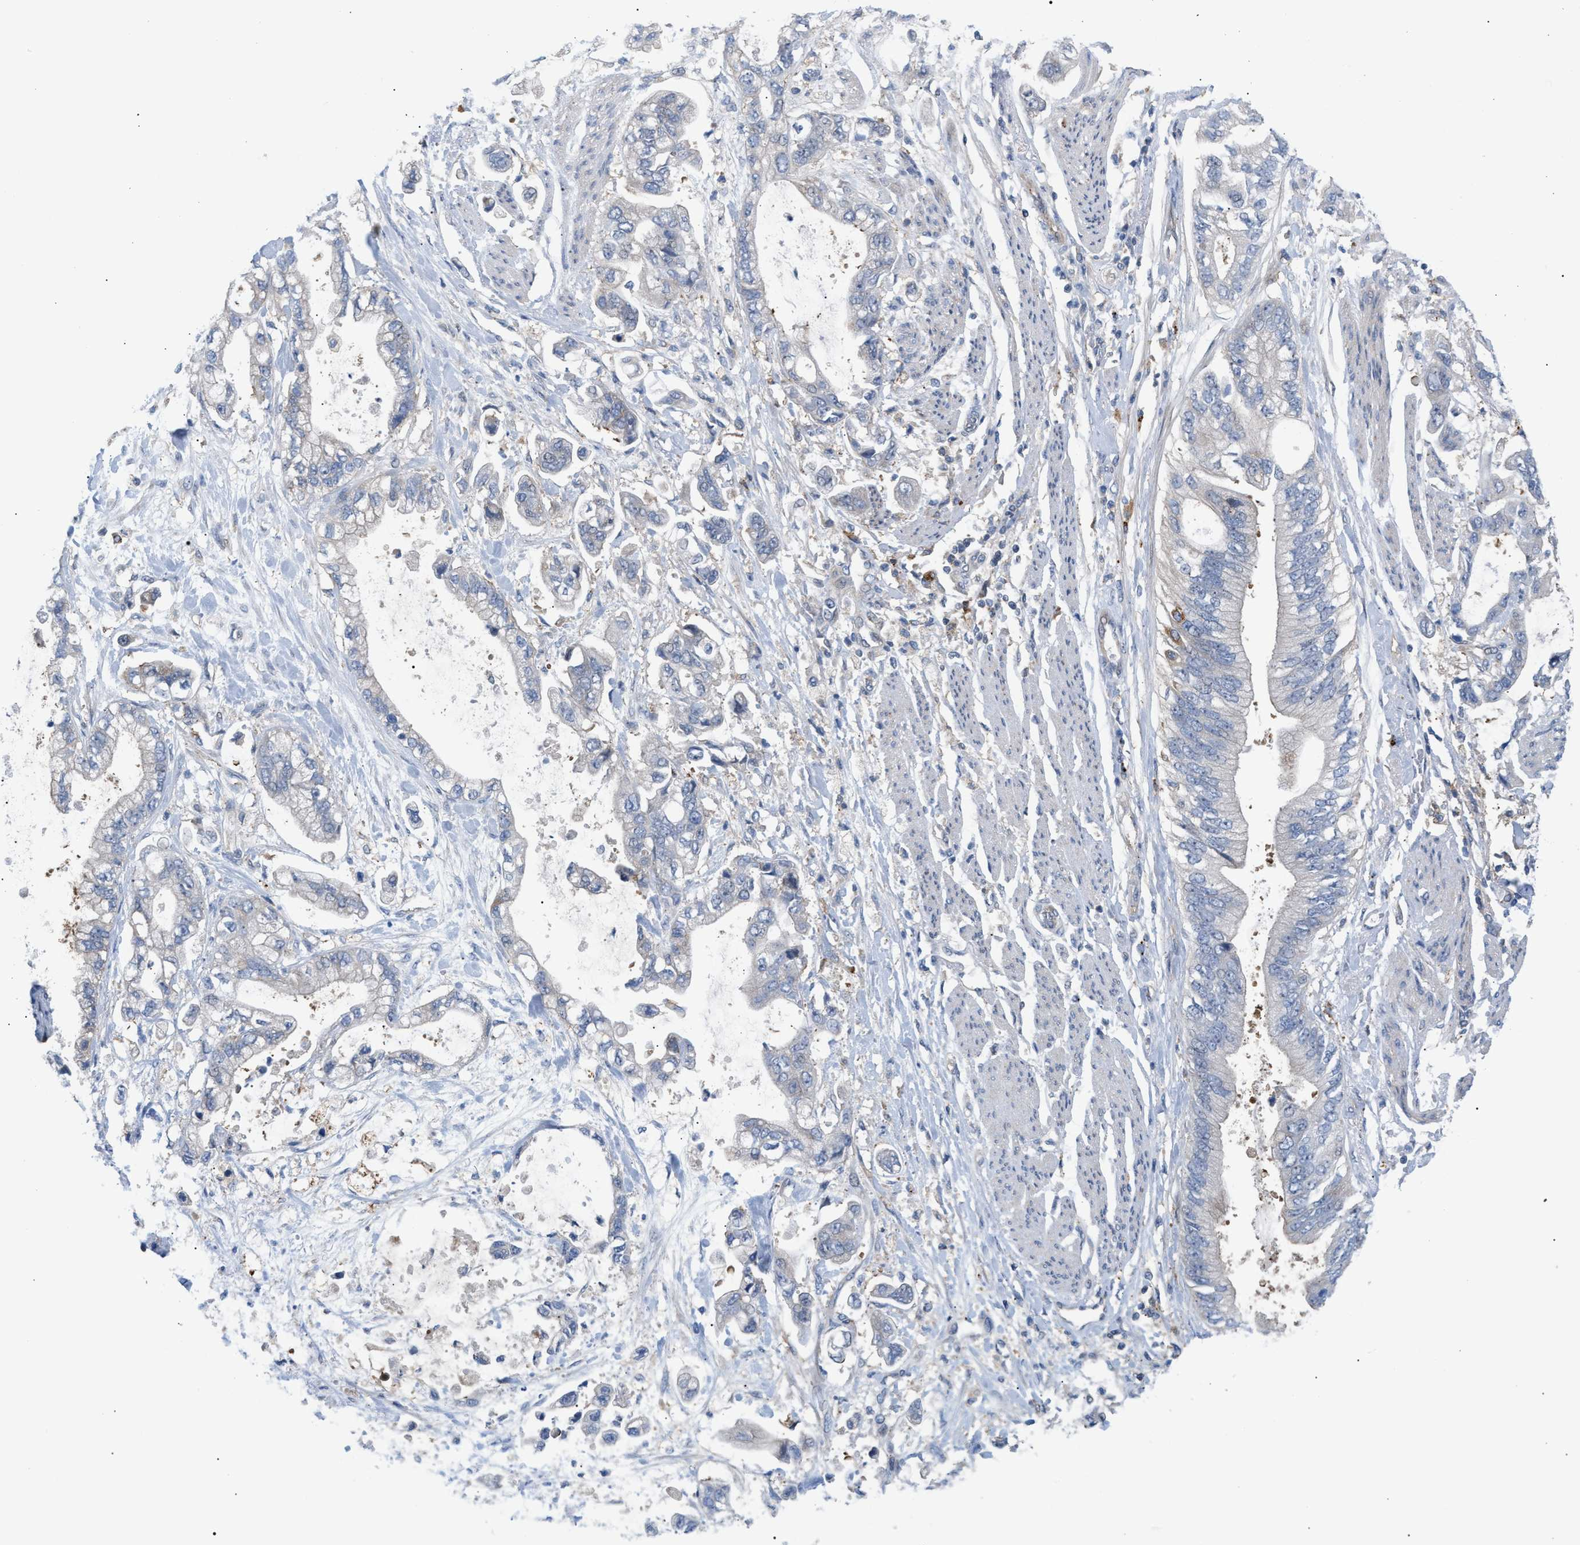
{"staining": {"intensity": "negative", "quantity": "none", "location": "none"}, "tissue": "stomach cancer", "cell_type": "Tumor cells", "image_type": "cancer", "snomed": [{"axis": "morphology", "description": "Normal tissue, NOS"}, {"axis": "morphology", "description": "Adenocarcinoma, NOS"}, {"axis": "topography", "description": "Stomach"}], "caption": "The image shows no significant positivity in tumor cells of stomach cancer (adenocarcinoma).", "gene": "MBTD1", "patient": {"sex": "male", "age": 62}}